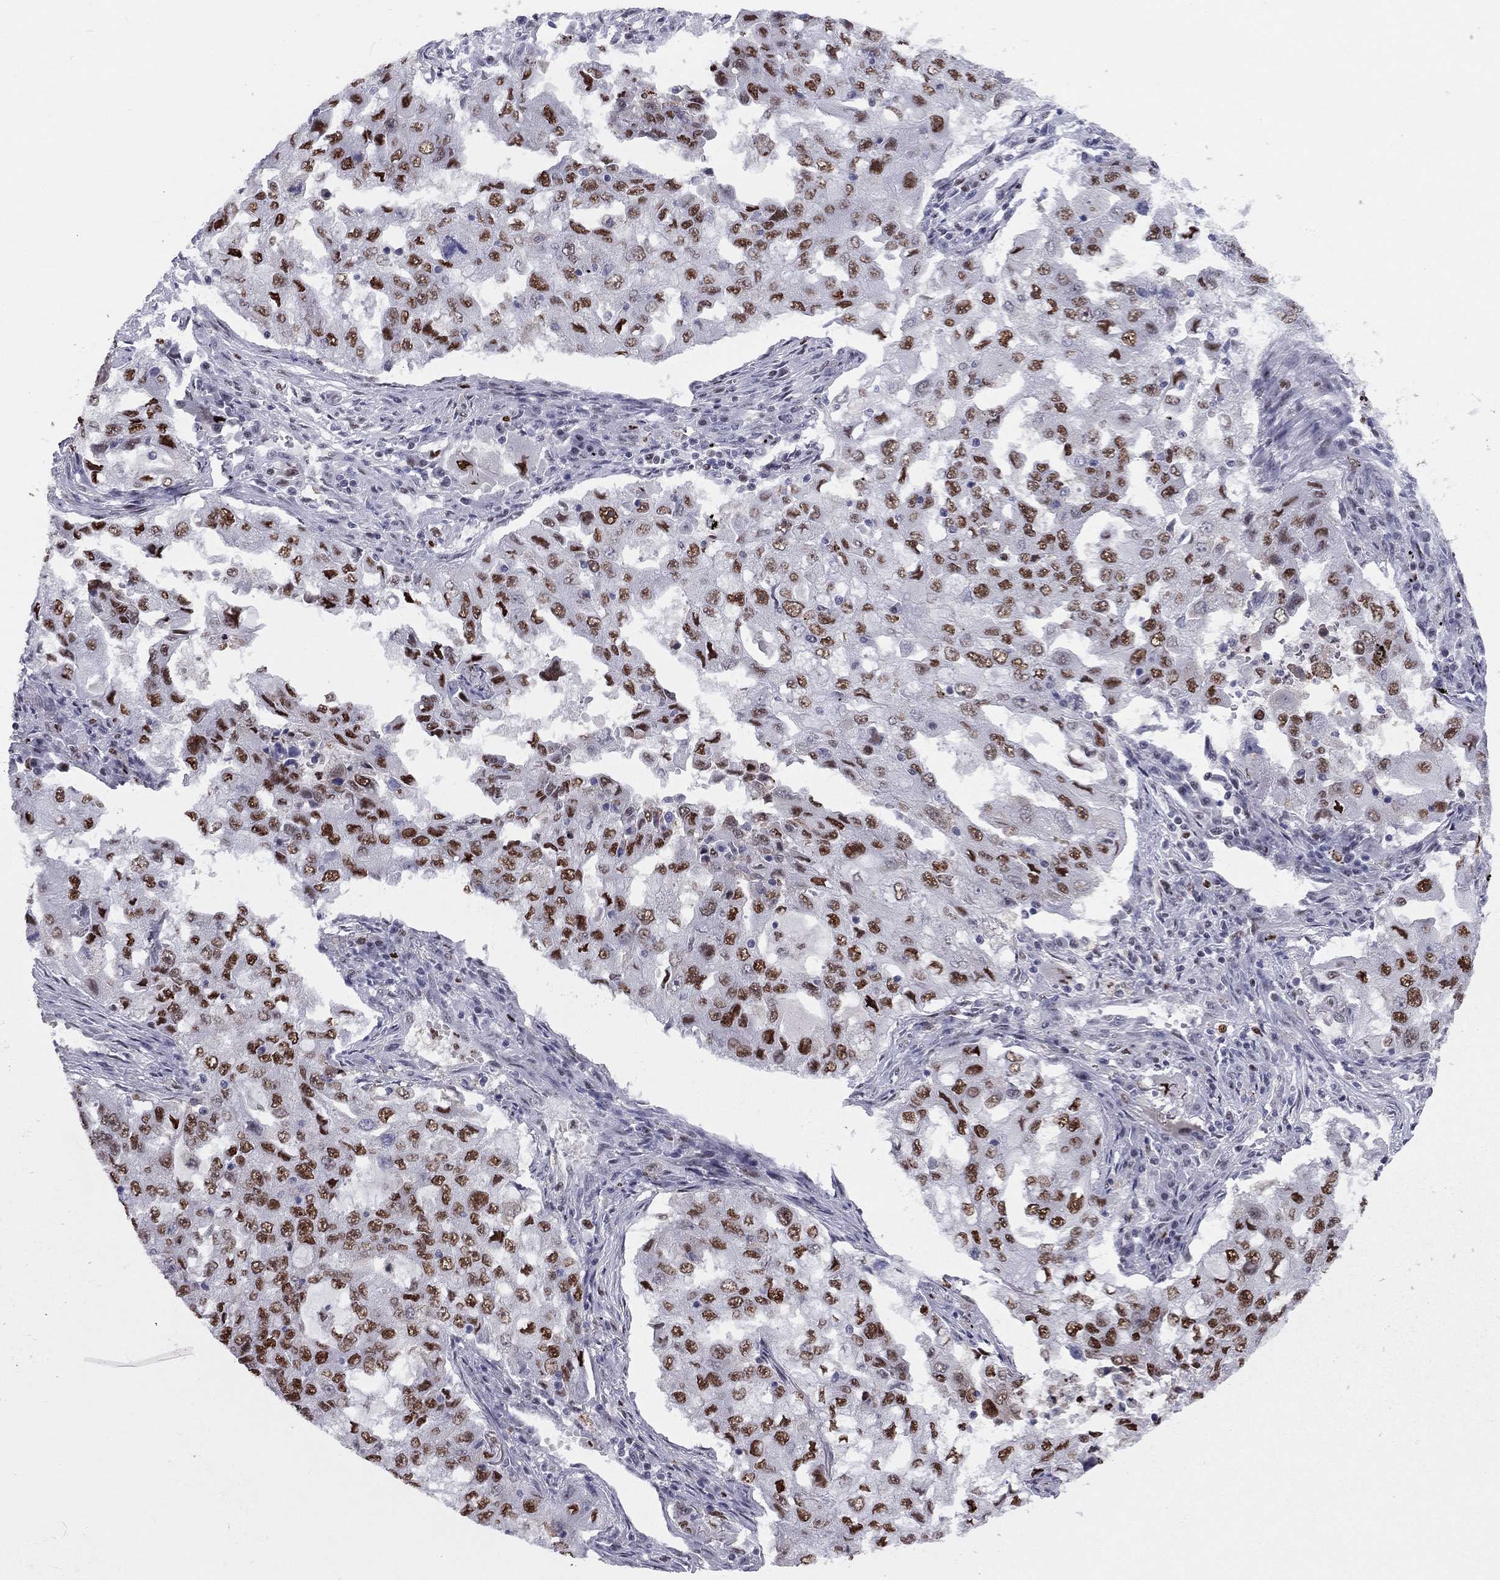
{"staining": {"intensity": "strong", "quantity": ">75%", "location": "nuclear"}, "tissue": "lung cancer", "cell_type": "Tumor cells", "image_type": "cancer", "snomed": [{"axis": "morphology", "description": "Adenocarcinoma, NOS"}, {"axis": "topography", "description": "Lung"}], "caption": "A high amount of strong nuclear expression is appreciated in about >75% of tumor cells in lung cancer (adenocarcinoma) tissue.", "gene": "PCGF3", "patient": {"sex": "female", "age": 61}}